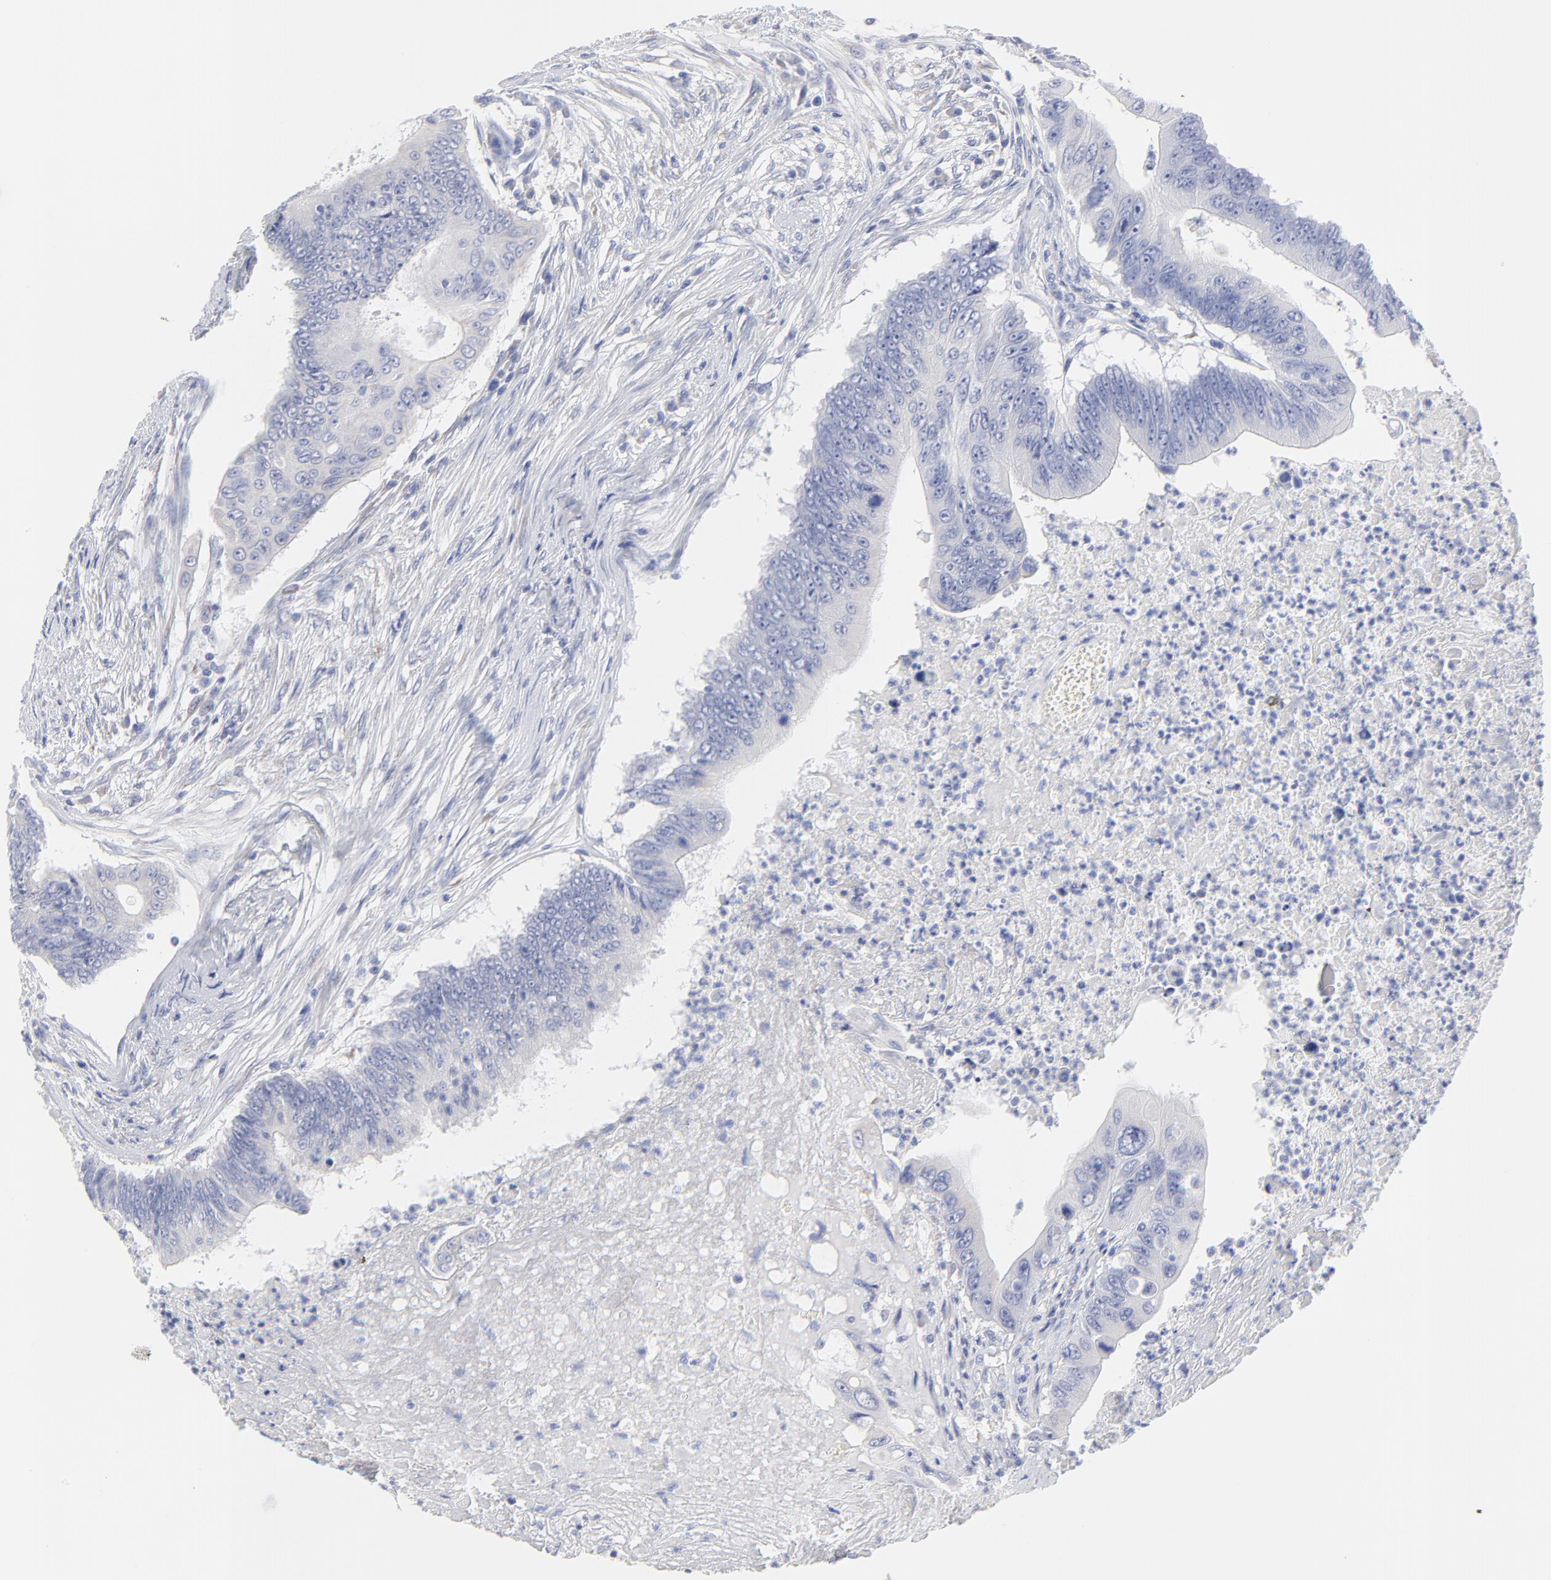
{"staining": {"intensity": "negative", "quantity": "none", "location": "none"}, "tissue": "colorectal cancer", "cell_type": "Tumor cells", "image_type": "cancer", "snomed": [{"axis": "morphology", "description": "Adenocarcinoma, NOS"}, {"axis": "topography", "description": "Colon"}], "caption": "Colorectal cancer (adenocarcinoma) stained for a protein using immunohistochemistry (IHC) exhibits no positivity tumor cells.", "gene": "DUSP9", "patient": {"sex": "male", "age": 65}}